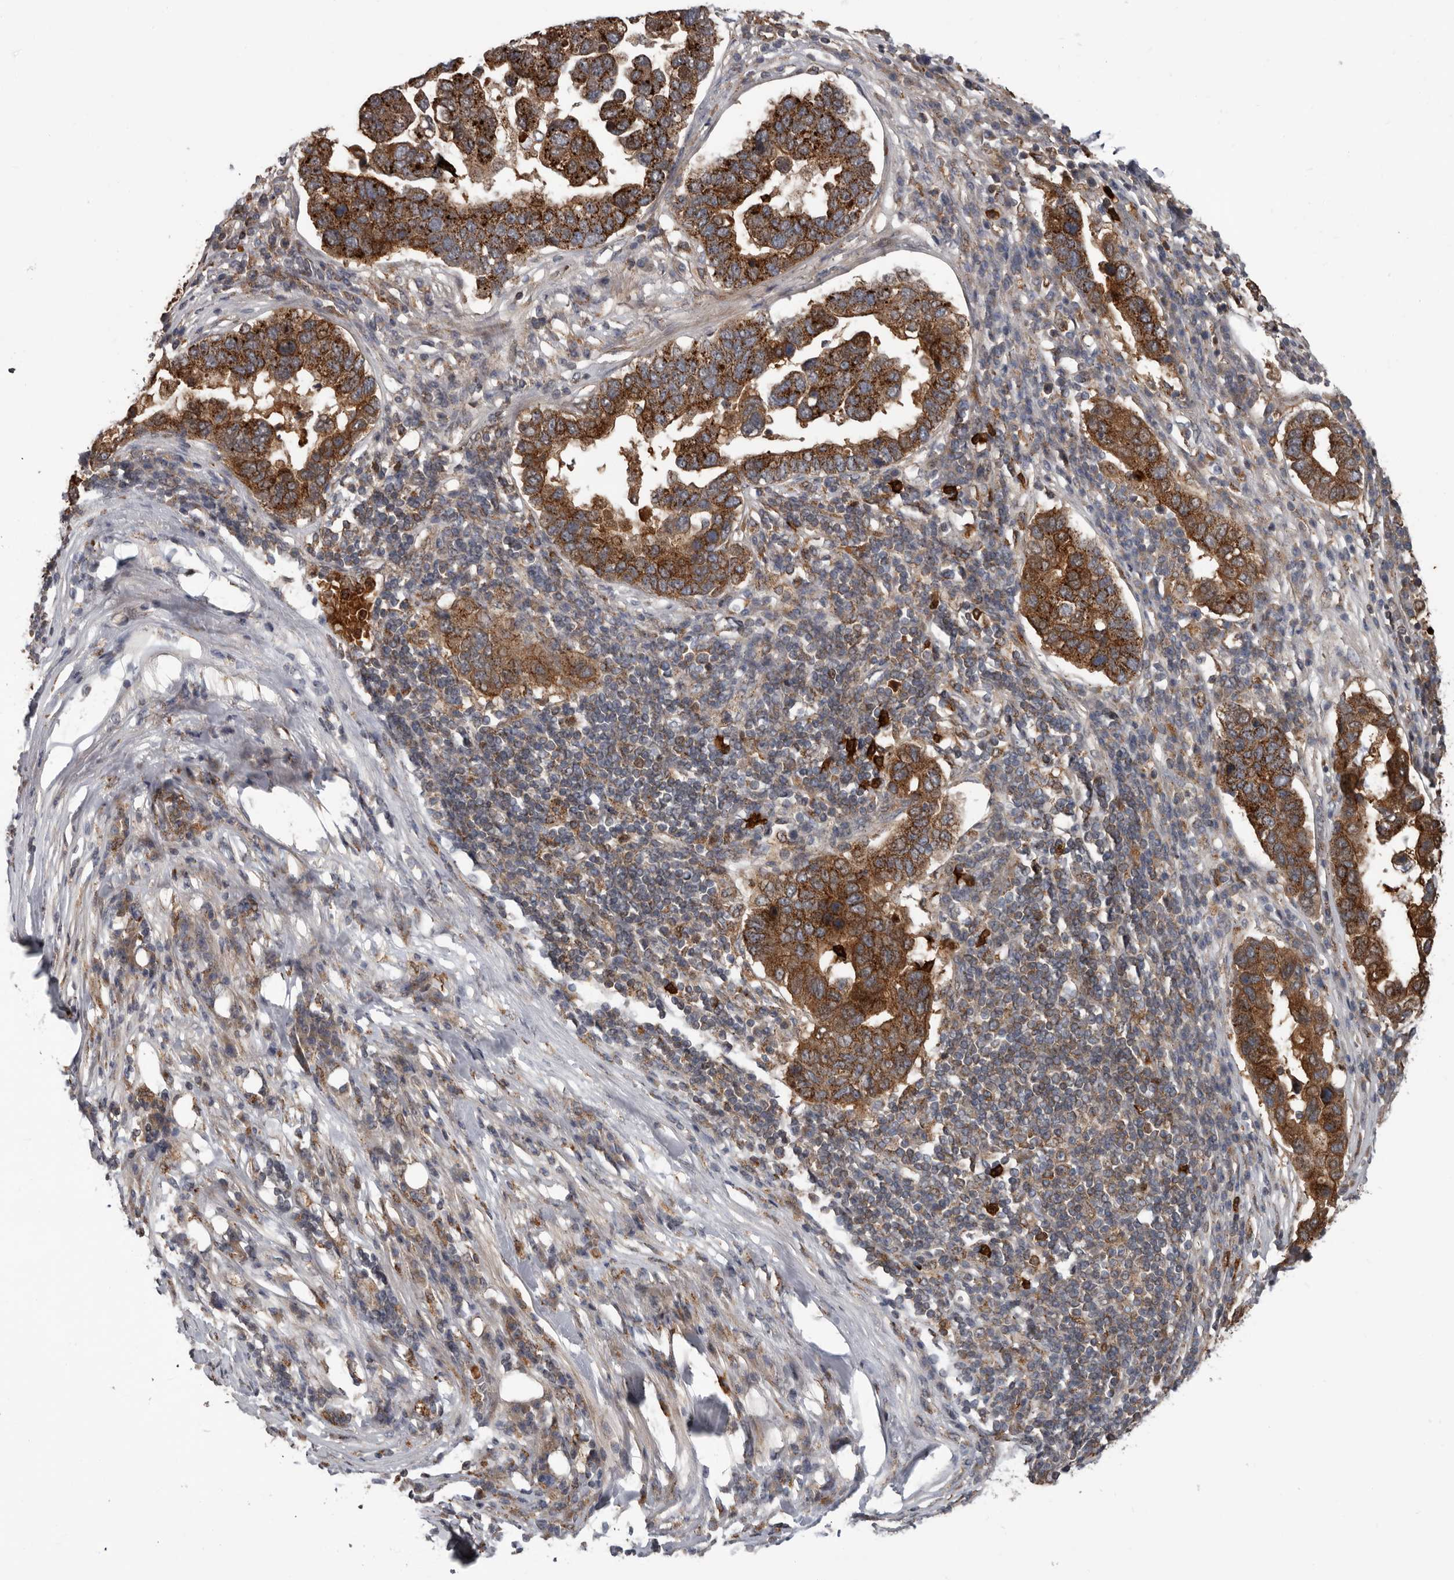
{"staining": {"intensity": "strong", "quantity": ">75%", "location": "cytoplasmic/membranous"}, "tissue": "pancreatic cancer", "cell_type": "Tumor cells", "image_type": "cancer", "snomed": [{"axis": "morphology", "description": "Adenocarcinoma, NOS"}, {"axis": "topography", "description": "Pancreas"}], "caption": "DAB immunohistochemical staining of pancreatic cancer (adenocarcinoma) displays strong cytoplasmic/membranous protein positivity in approximately >75% of tumor cells.", "gene": "FGFR4", "patient": {"sex": "female", "age": 61}}